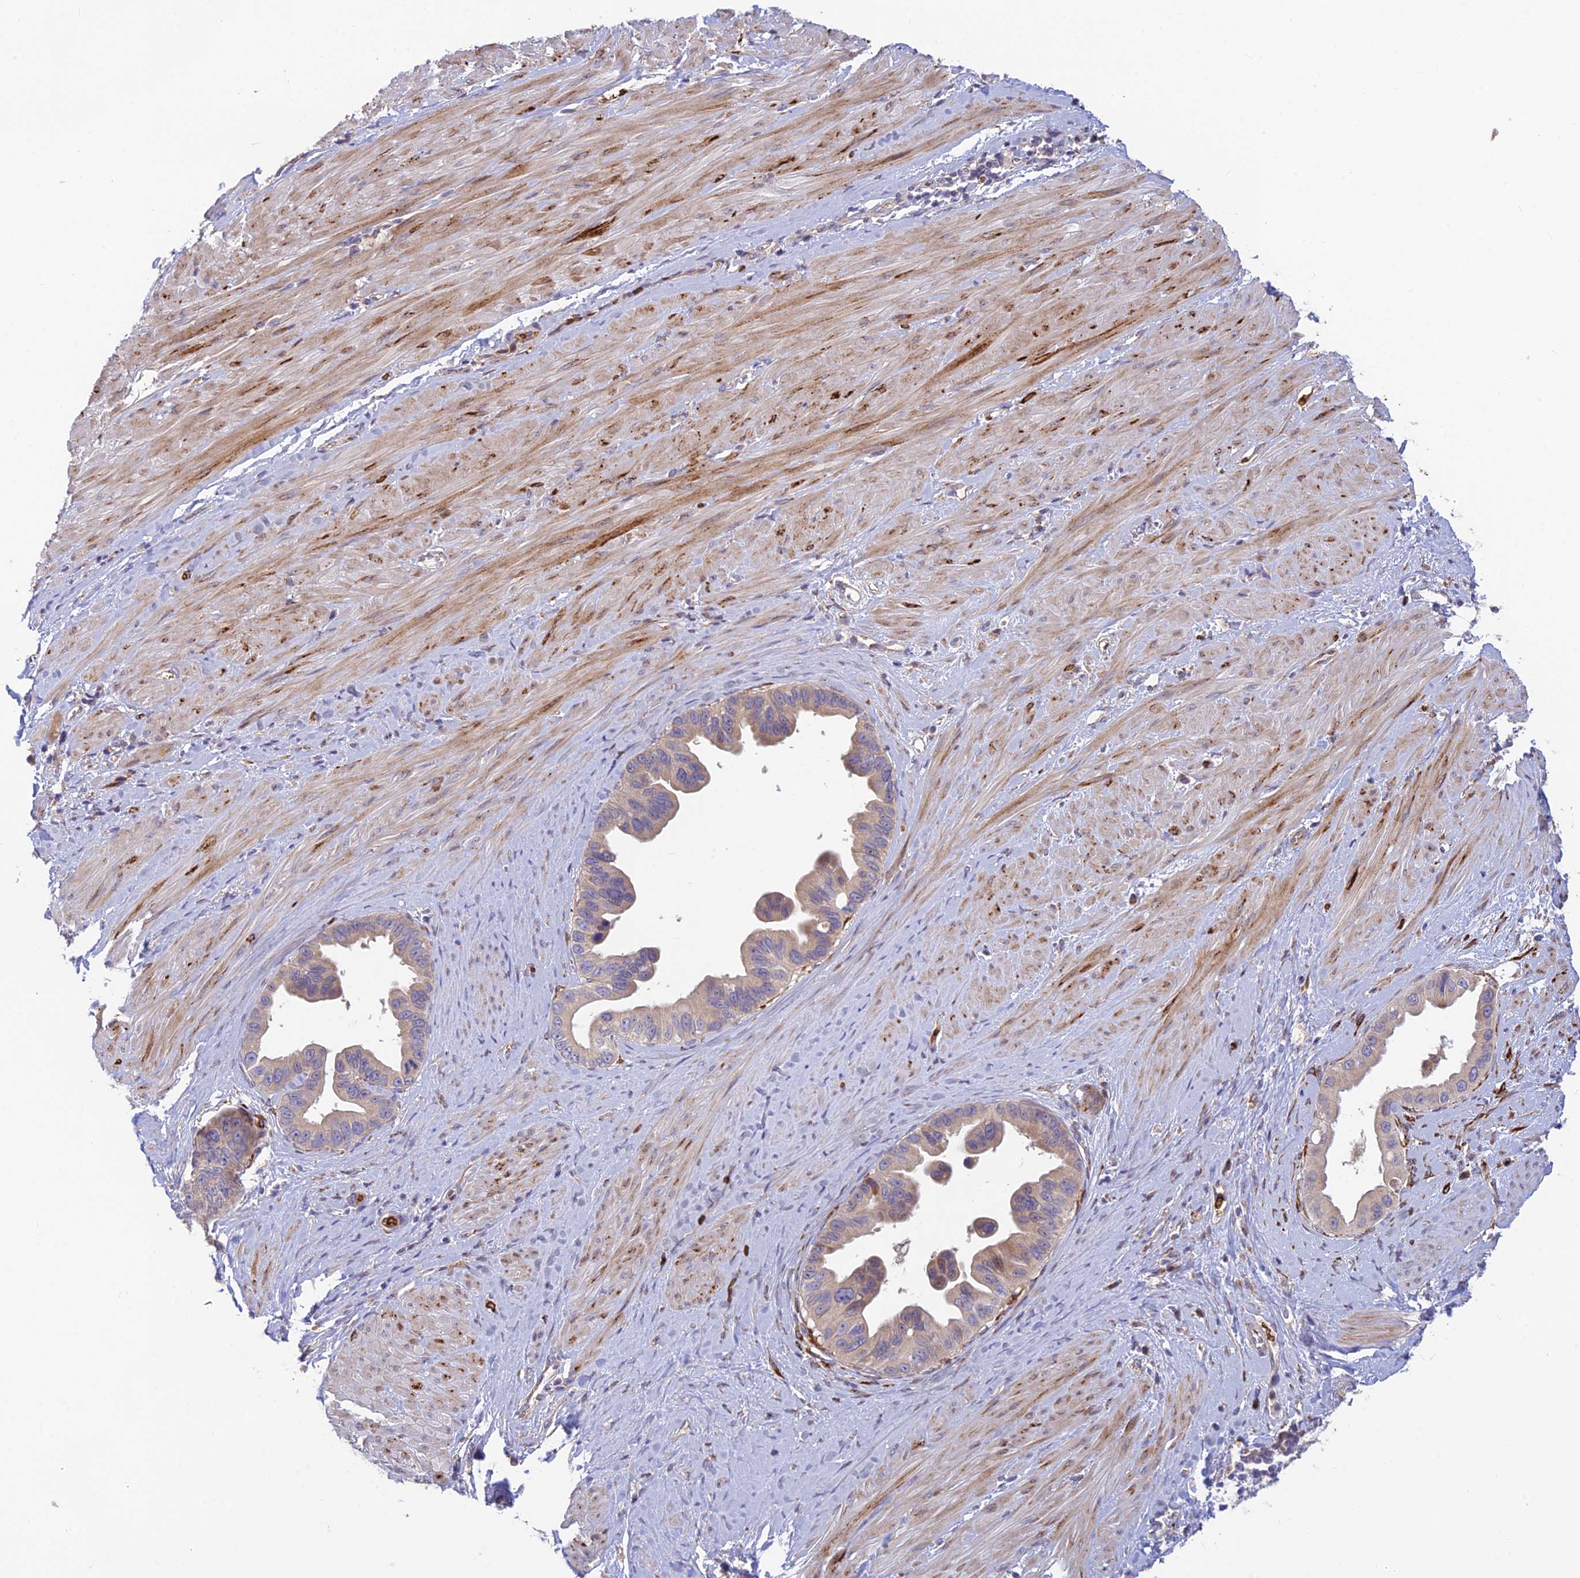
{"staining": {"intensity": "weak", "quantity": "<25%", "location": "cytoplasmic/membranous"}, "tissue": "pancreatic cancer", "cell_type": "Tumor cells", "image_type": "cancer", "snomed": [{"axis": "morphology", "description": "Adenocarcinoma, NOS"}, {"axis": "topography", "description": "Pancreas"}], "caption": "Pancreatic cancer stained for a protein using immunohistochemistry displays no staining tumor cells.", "gene": "UFSP2", "patient": {"sex": "female", "age": 56}}